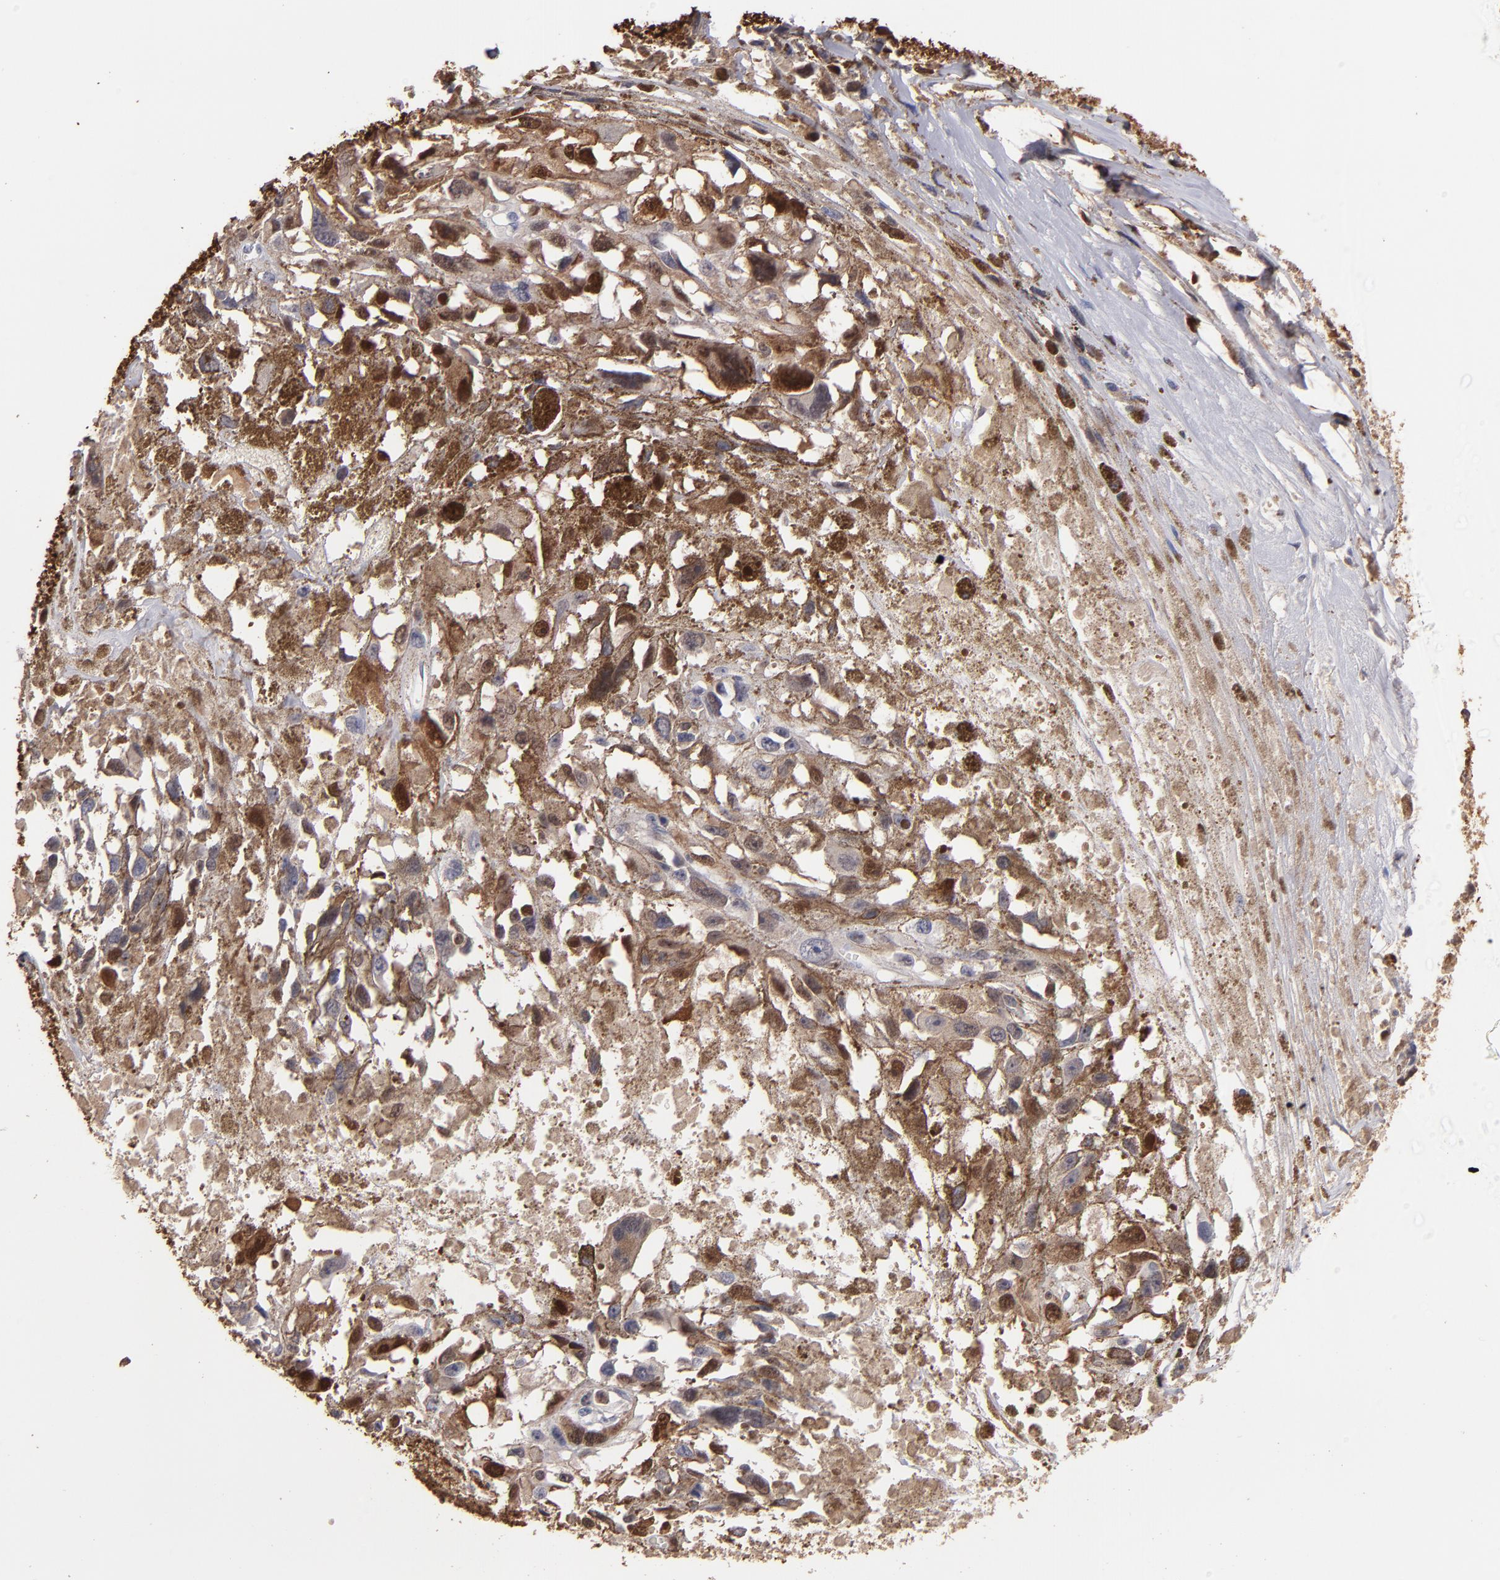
{"staining": {"intensity": "moderate", "quantity": "25%-75%", "location": "cytoplasmic/membranous,nuclear"}, "tissue": "melanoma", "cell_type": "Tumor cells", "image_type": "cancer", "snomed": [{"axis": "morphology", "description": "Malignant melanoma, Metastatic site"}, {"axis": "topography", "description": "Lymph node"}], "caption": "Malignant melanoma (metastatic site) stained with a protein marker reveals moderate staining in tumor cells.", "gene": "S100A1", "patient": {"sex": "male", "age": 59}}